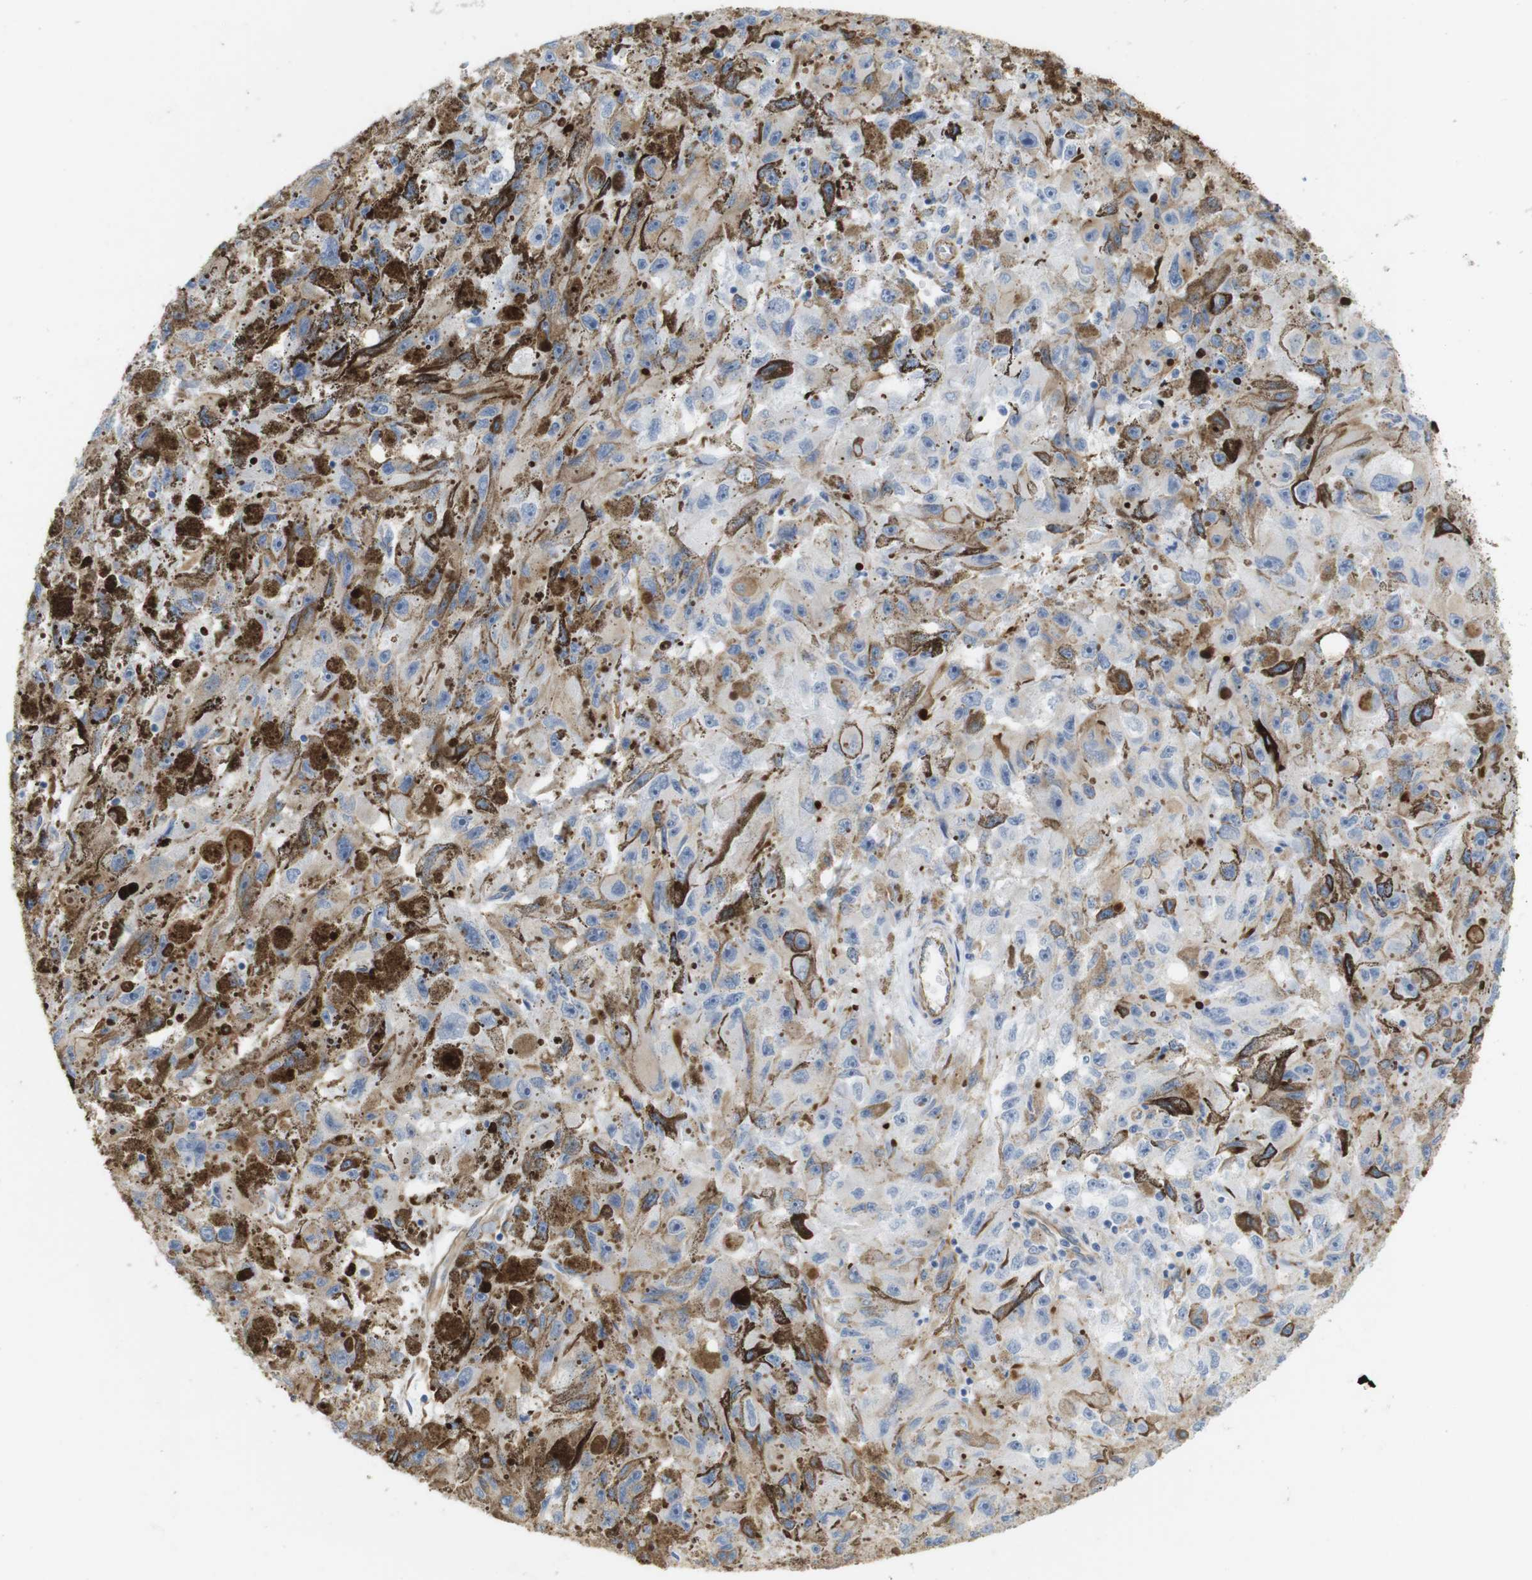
{"staining": {"intensity": "weak", "quantity": "25%-75%", "location": "cytoplasmic/membranous"}, "tissue": "melanoma", "cell_type": "Tumor cells", "image_type": "cancer", "snomed": [{"axis": "morphology", "description": "Malignant melanoma, NOS"}, {"axis": "topography", "description": "Skin"}], "caption": "Weak cytoplasmic/membranous staining is present in approximately 25%-75% of tumor cells in melanoma. The staining was performed using DAB to visualize the protein expression in brown, while the nuclei were stained in blue with hematoxylin (Magnification: 20x).", "gene": "MS4A10", "patient": {"sex": "female", "age": 104}}